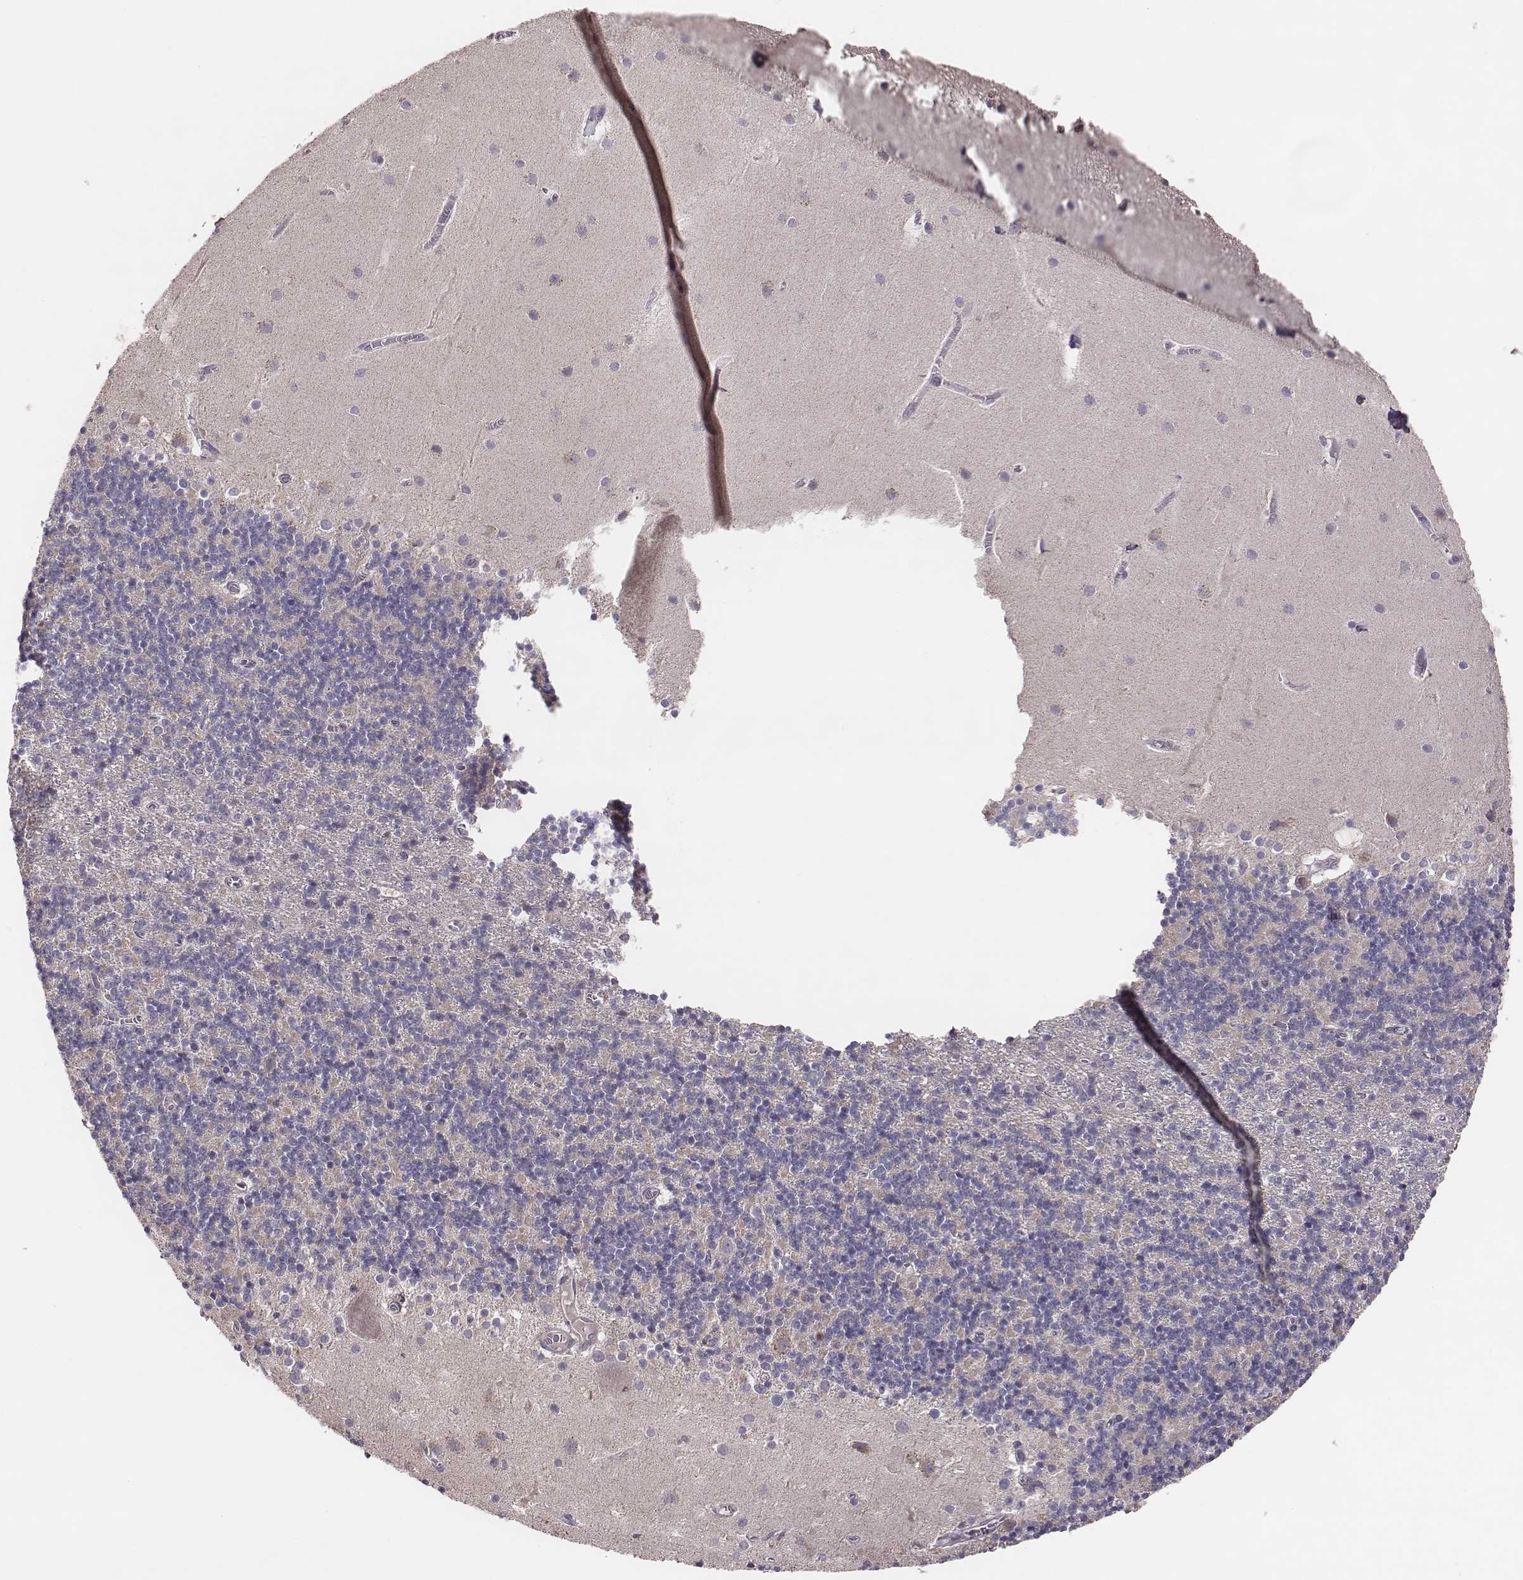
{"staining": {"intensity": "negative", "quantity": "none", "location": "none"}, "tissue": "cerebellum", "cell_type": "Cells in granular layer", "image_type": "normal", "snomed": [{"axis": "morphology", "description": "Normal tissue, NOS"}, {"axis": "topography", "description": "Cerebellum"}], "caption": "Protein analysis of unremarkable cerebellum demonstrates no significant staining in cells in granular layer. (DAB (3,3'-diaminobenzidine) immunohistochemistry visualized using brightfield microscopy, high magnification).", "gene": "HAVCR1", "patient": {"sex": "male", "age": 70}}